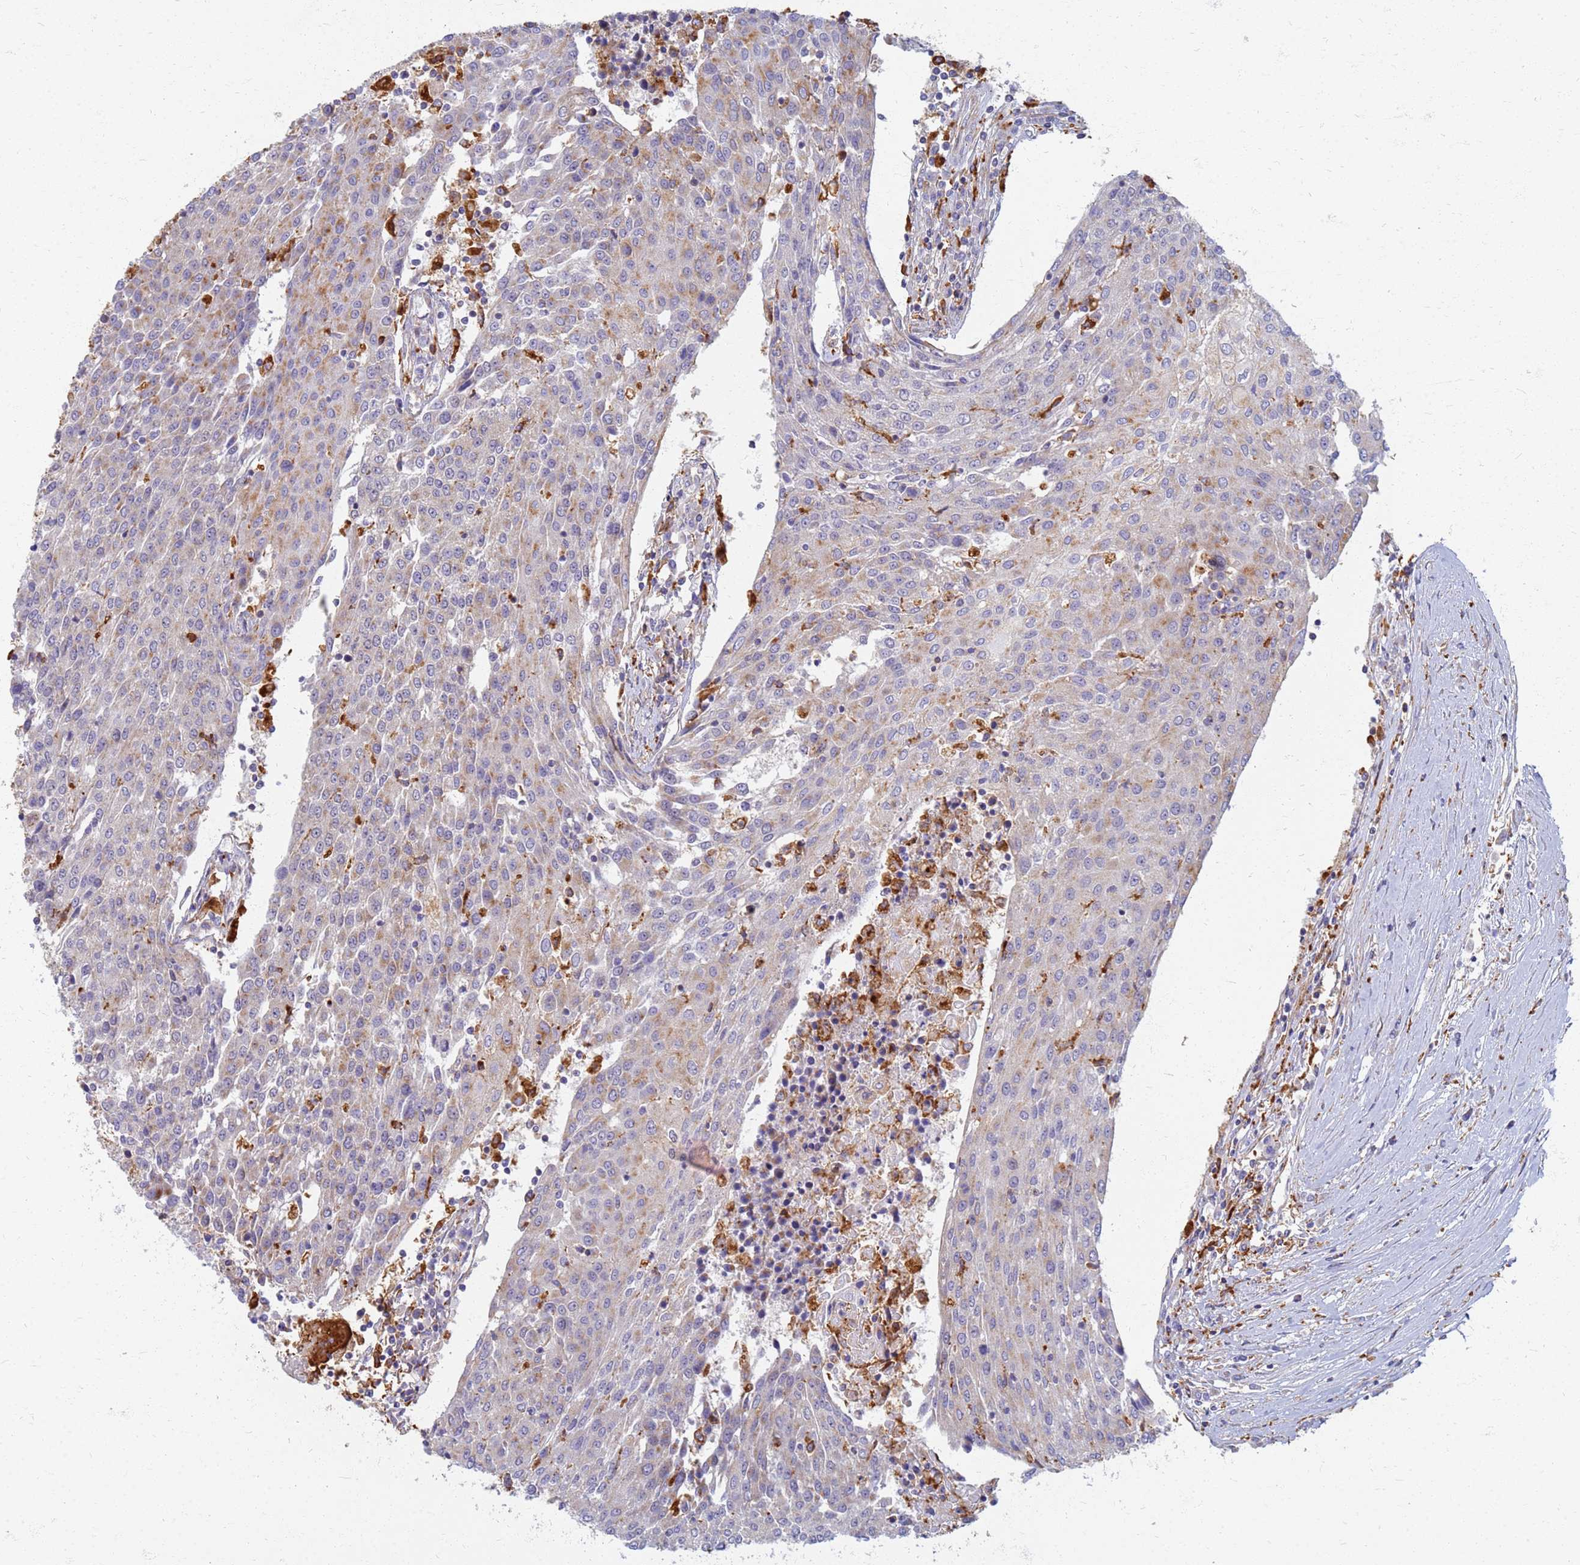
{"staining": {"intensity": "weak", "quantity": "<25%", "location": "cytoplasmic/membranous"}, "tissue": "urothelial cancer", "cell_type": "Tumor cells", "image_type": "cancer", "snomed": [{"axis": "morphology", "description": "Urothelial carcinoma, High grade"}, {"axis": "topography", "description": "Urinary bladder"}], "caption": "Protein analysis of urothelial cancer reveals no significant staining in tumor cells.", "gene": "ATP6V1E1", "patient": {"sex": "female", "age": 85}}